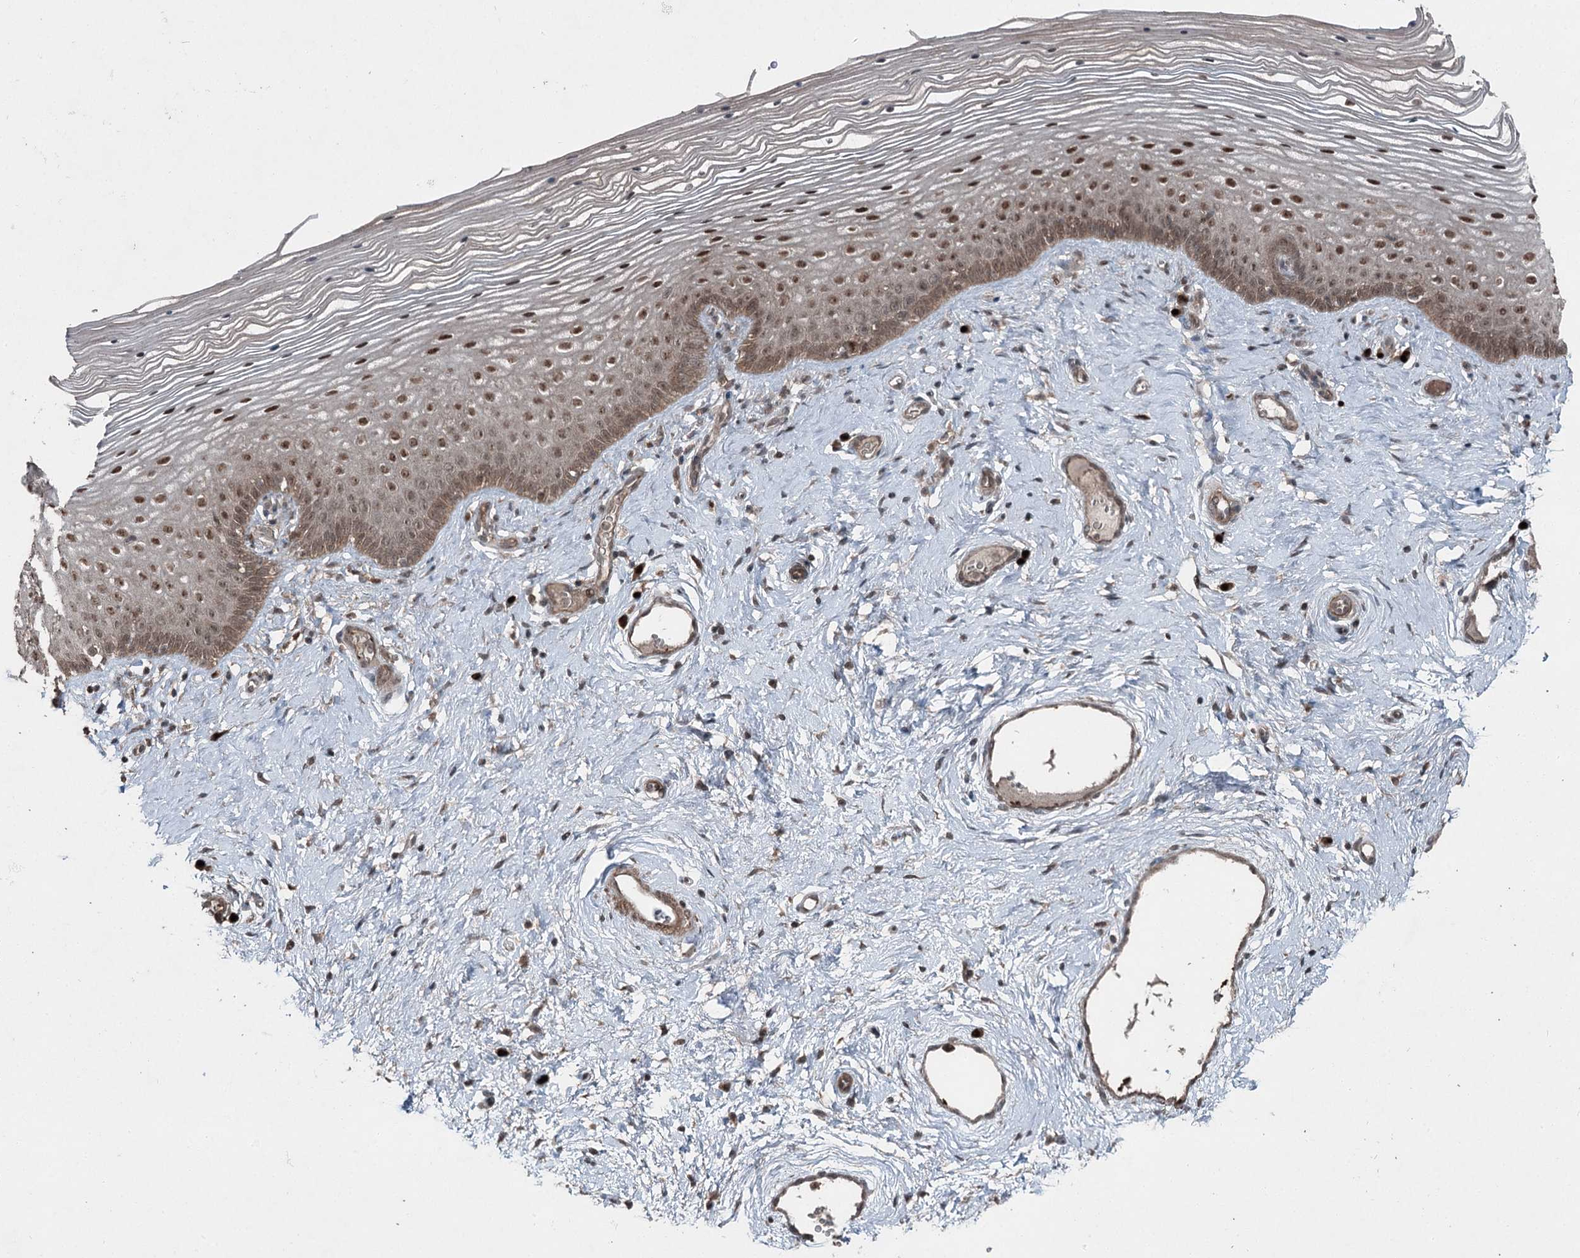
{"staining": {"intensity": "moderate", "quantity": ">75%", "location": "cytoplasmic/membranous,nuclear"}, "tissue": "vagina", "cell_type": "Squamous epithelial cells", "image_type": "normal", "snomed": [{"axis": "morphology", "description": "Normal tissue, NOS"}, {"axis": "topography", "description": "Vagina"}], "caption": "An image of vagina stained for a protein exhibits moderate cytoplasmic/membranous,nuclear brown staining in squamous epithelial cells.", "gene": "BORCS7", "patient": {"sex": "female", "age": 46}}